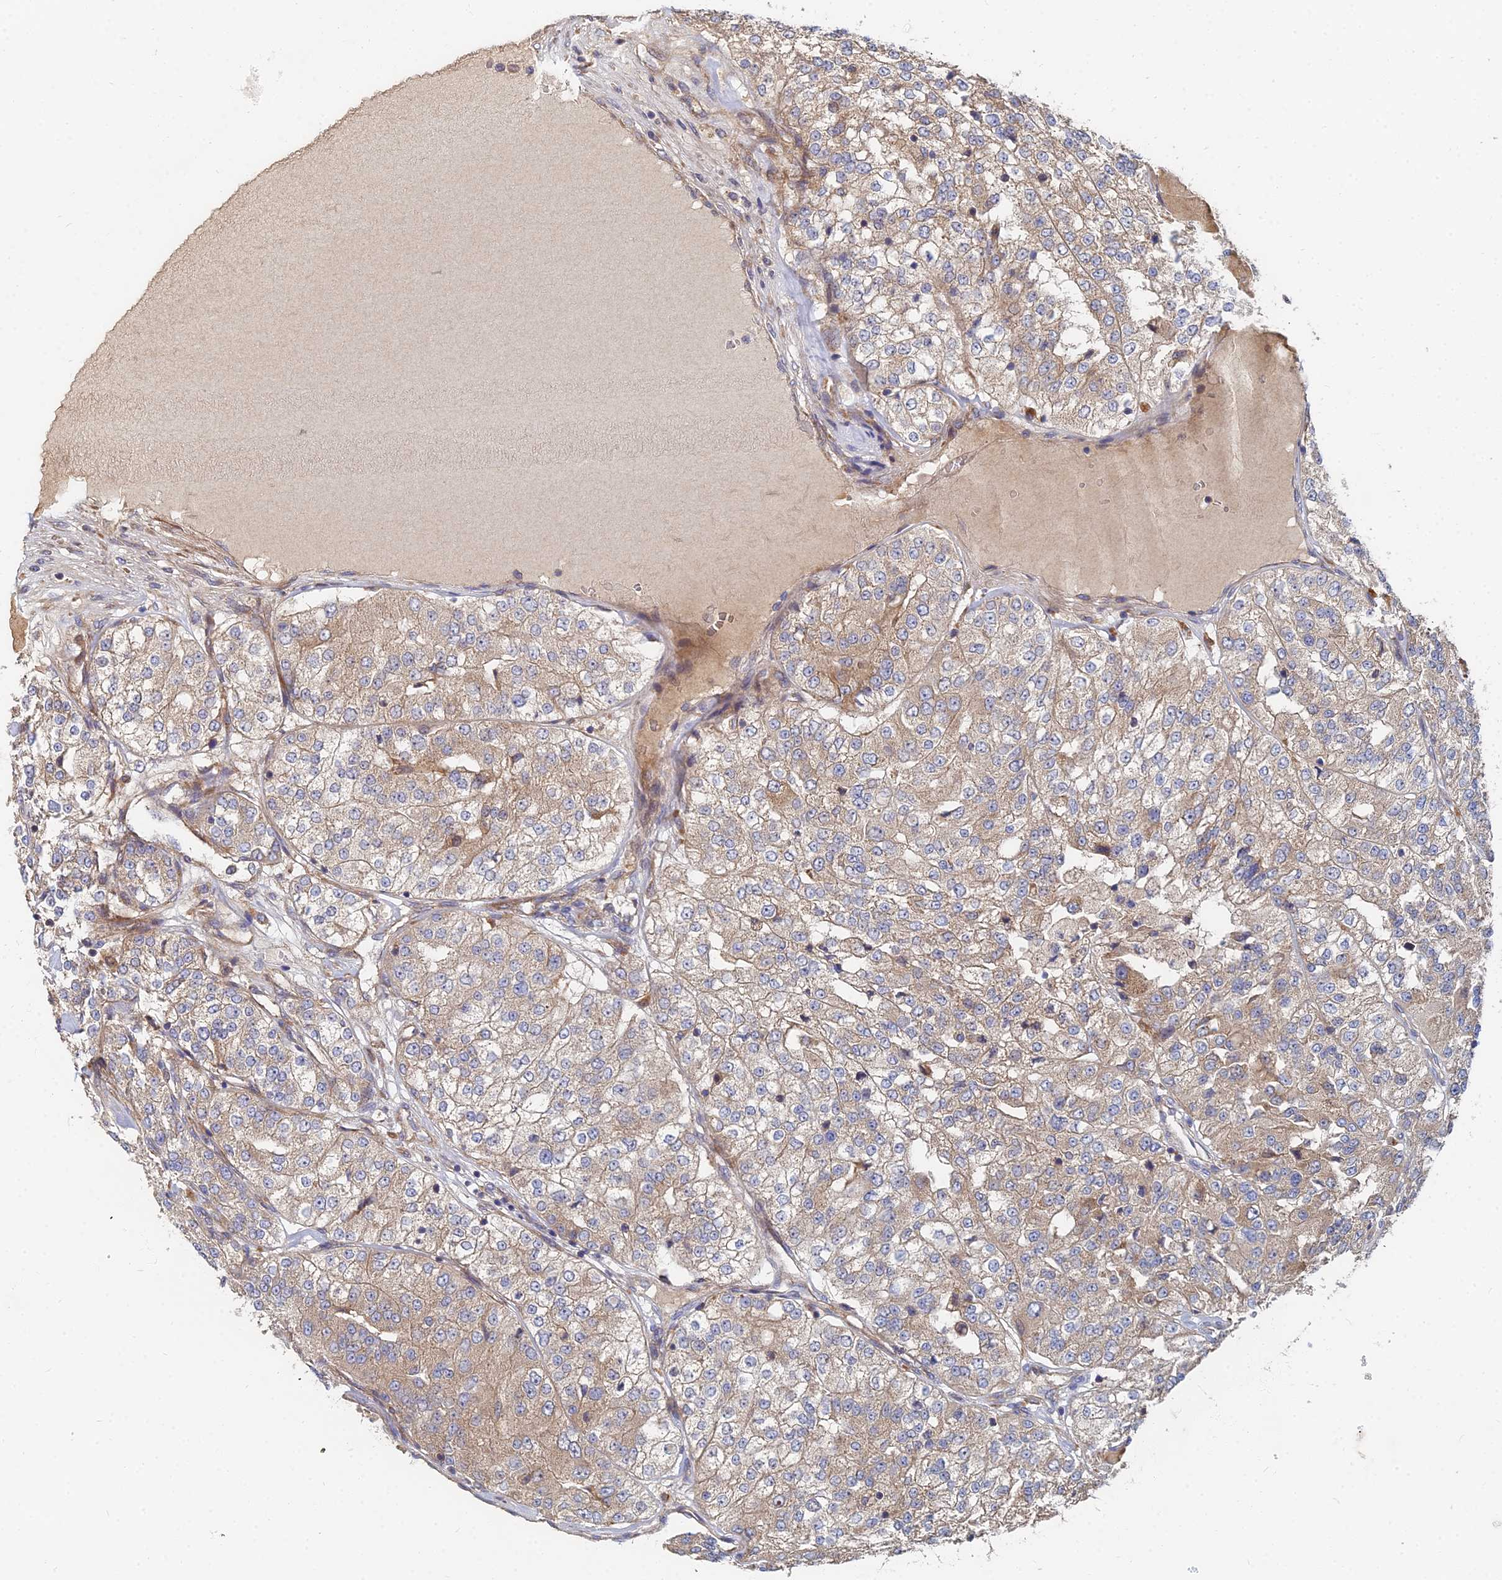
{"staining": {"intensity": "moderate", "quantity": ">75%", "location": "cytoplasmic/membranous"}, "tissue": "renal cancer", "cell_type": "Tumor cells", "image_type": "cancer", "snomed": [{"axis": "morphology", "description": "Adenocarcinoma, NOS"}, {"axis": "topography", "description": "Kidney"}], "caption": "Renal adenocarcinoma stained with immunohistochemistry (IHC) shows moderate cytoplasmic/membranous expression in approximately >75% of tumor cells.", "gene": "CCZ1", "patient": {"sex": "female", "age": 63}}